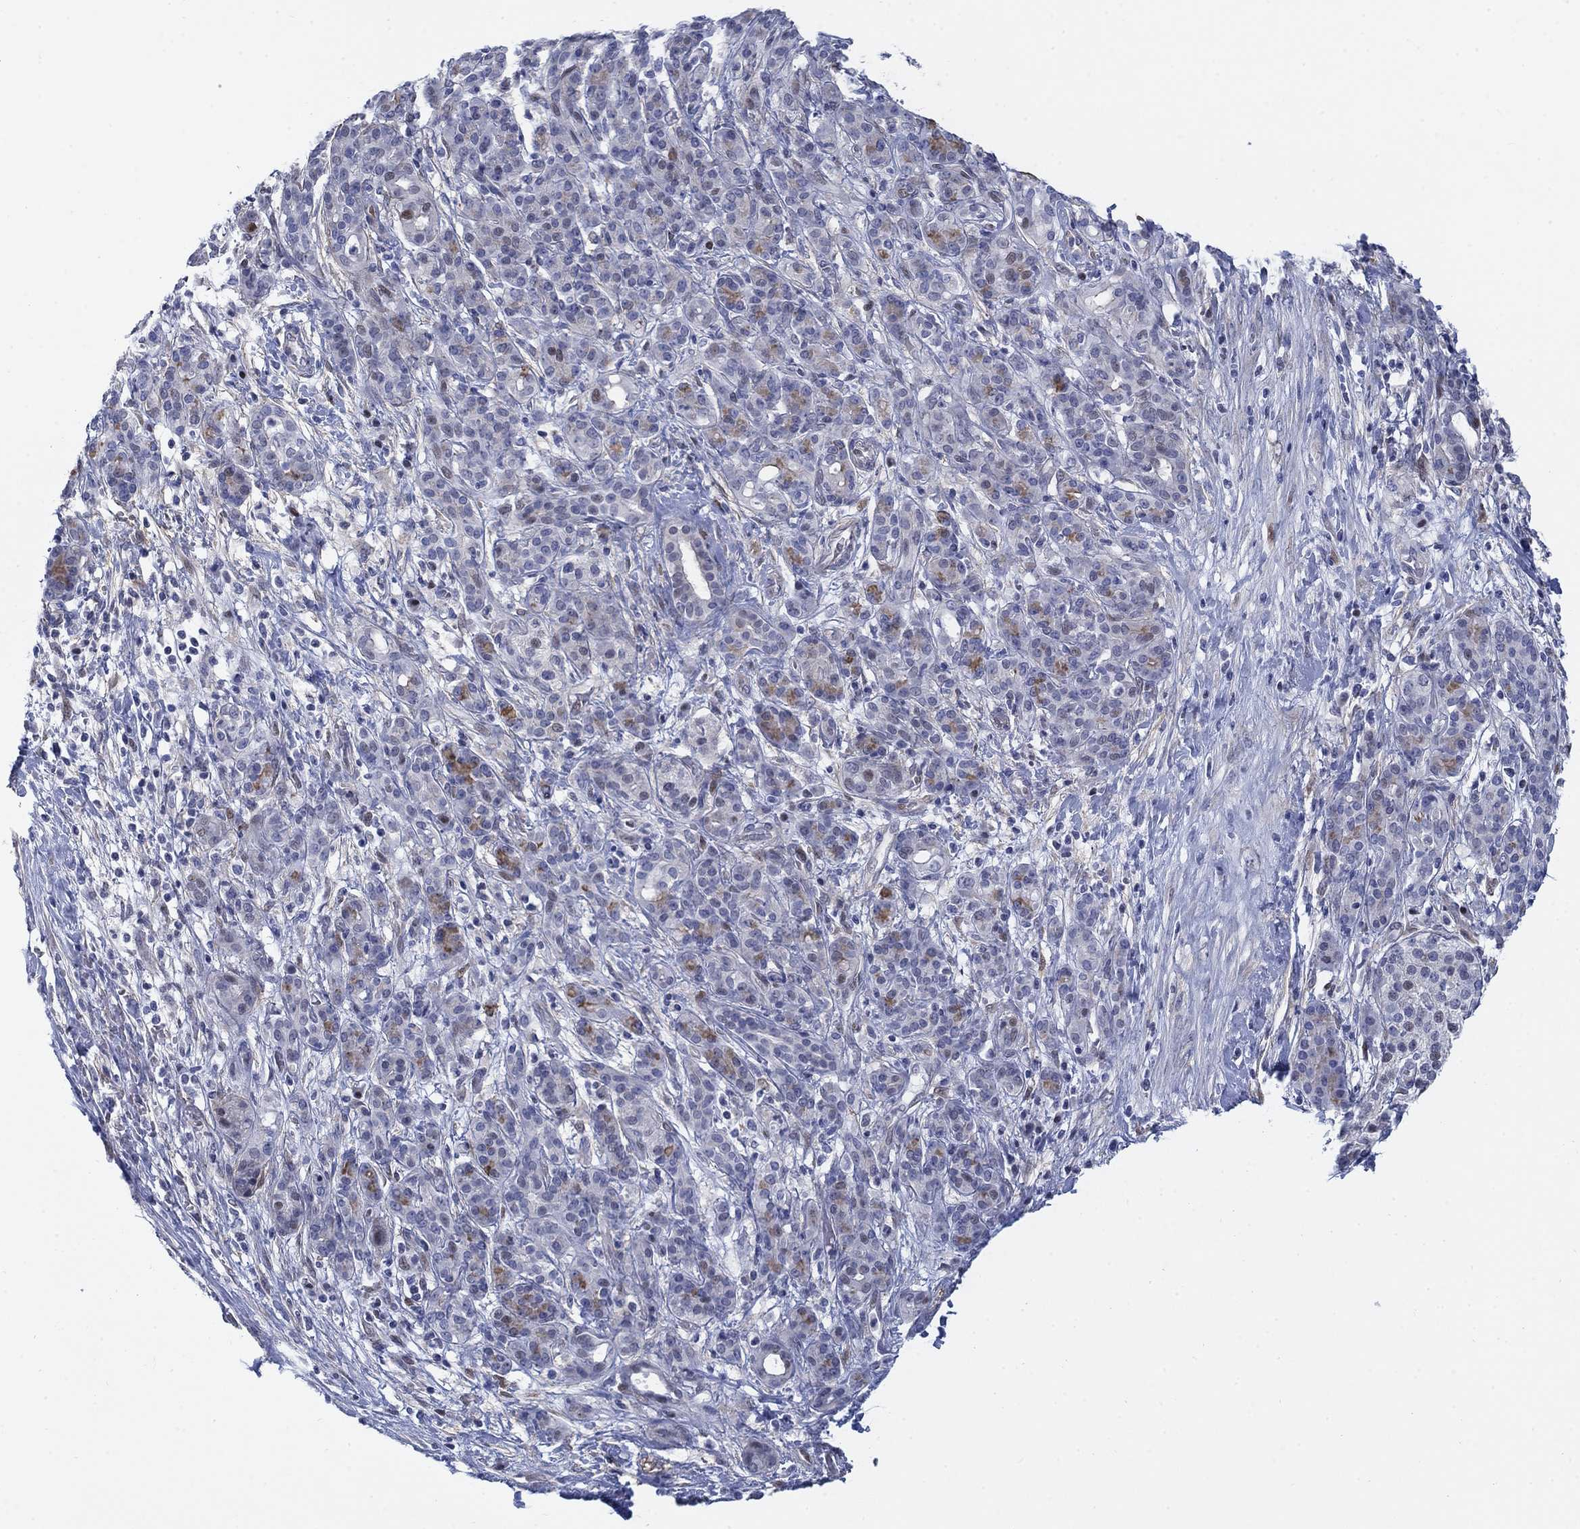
{"staining": {"intensity": "moderate", "quantity": "<25%", "location": "cytoplasmic/membranous"}, "tissue": "pancreatic cancer", "cell_type": "Tumor cells", "image_type": "cancer", "snomed": [{"axis": "morphology", "description": "Adenocarcinoma, NOS"}, {"axis": "topography", "description": "Pancreas"}], "caption": "IHC staining of adenocarcinoma (pancreatic), which shows low levels of moderate cytoplasmic/membranous staining in about <25% of tumor cells indicating moderate cytoplasmic/membranous protein positivity. The staining was performed using DAB (brown) for protein detection and nuclei were counterstained in hematoxylin (blue).", "gene": "MYO3A", "patient": {"sex": "male", "age": 44}}